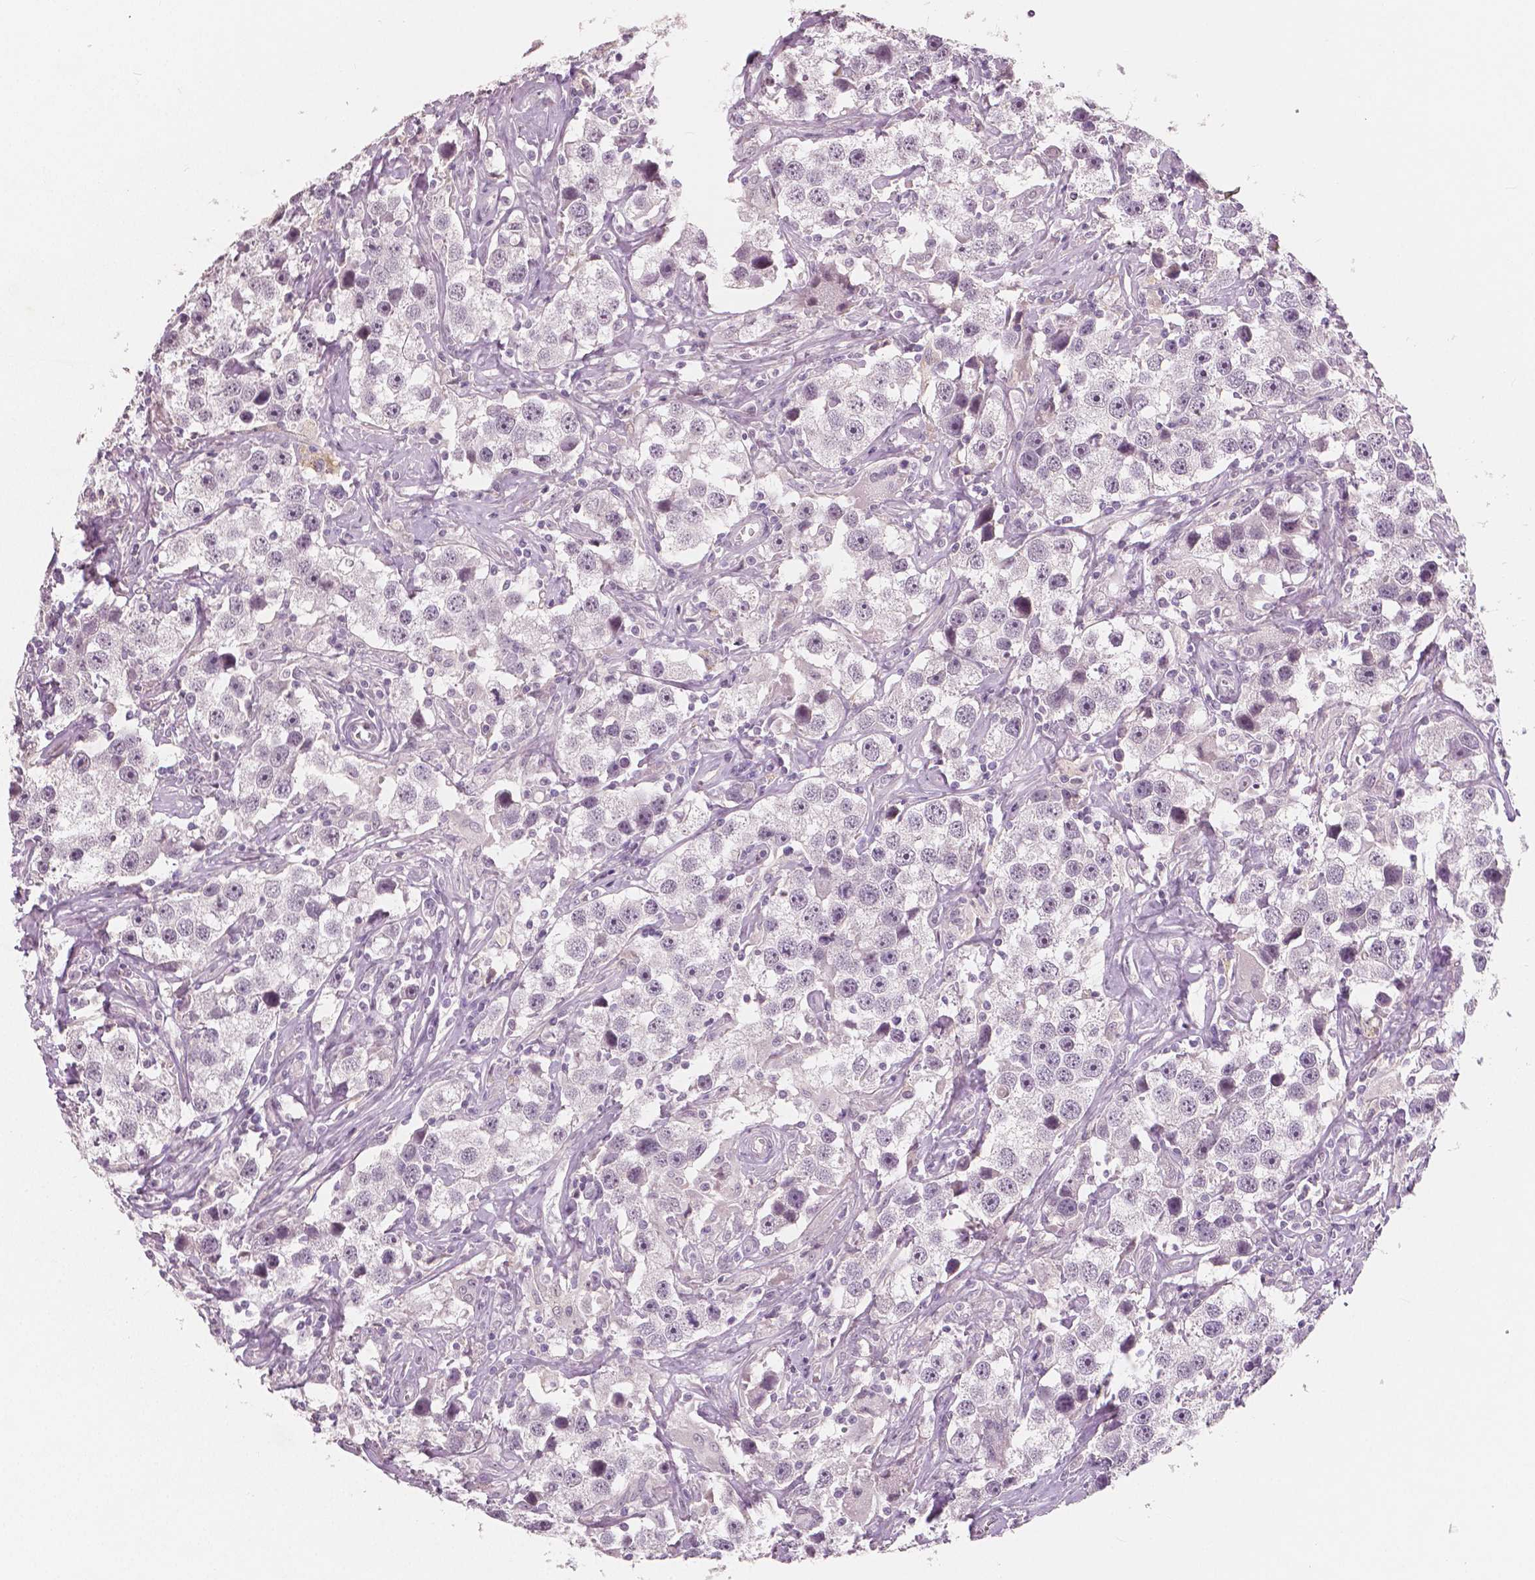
{"staining": {"intensity": "negative", "quantity": "none", "location": "none"}, "tissue": "testis cancer", "cell_type": "Tumor cells", "image_type": "cancer", "snomed": [{"axis": "morphology", "description": "Seminoma, NOS"}, {"axis": "topography", "description": "Testis"}], "caption": "Immunohistochemistry of human testis seminoma reveals no positivity in tumor cells.", "gene": "RNASE7", "patient": {"sex": "male", "age": 49}}